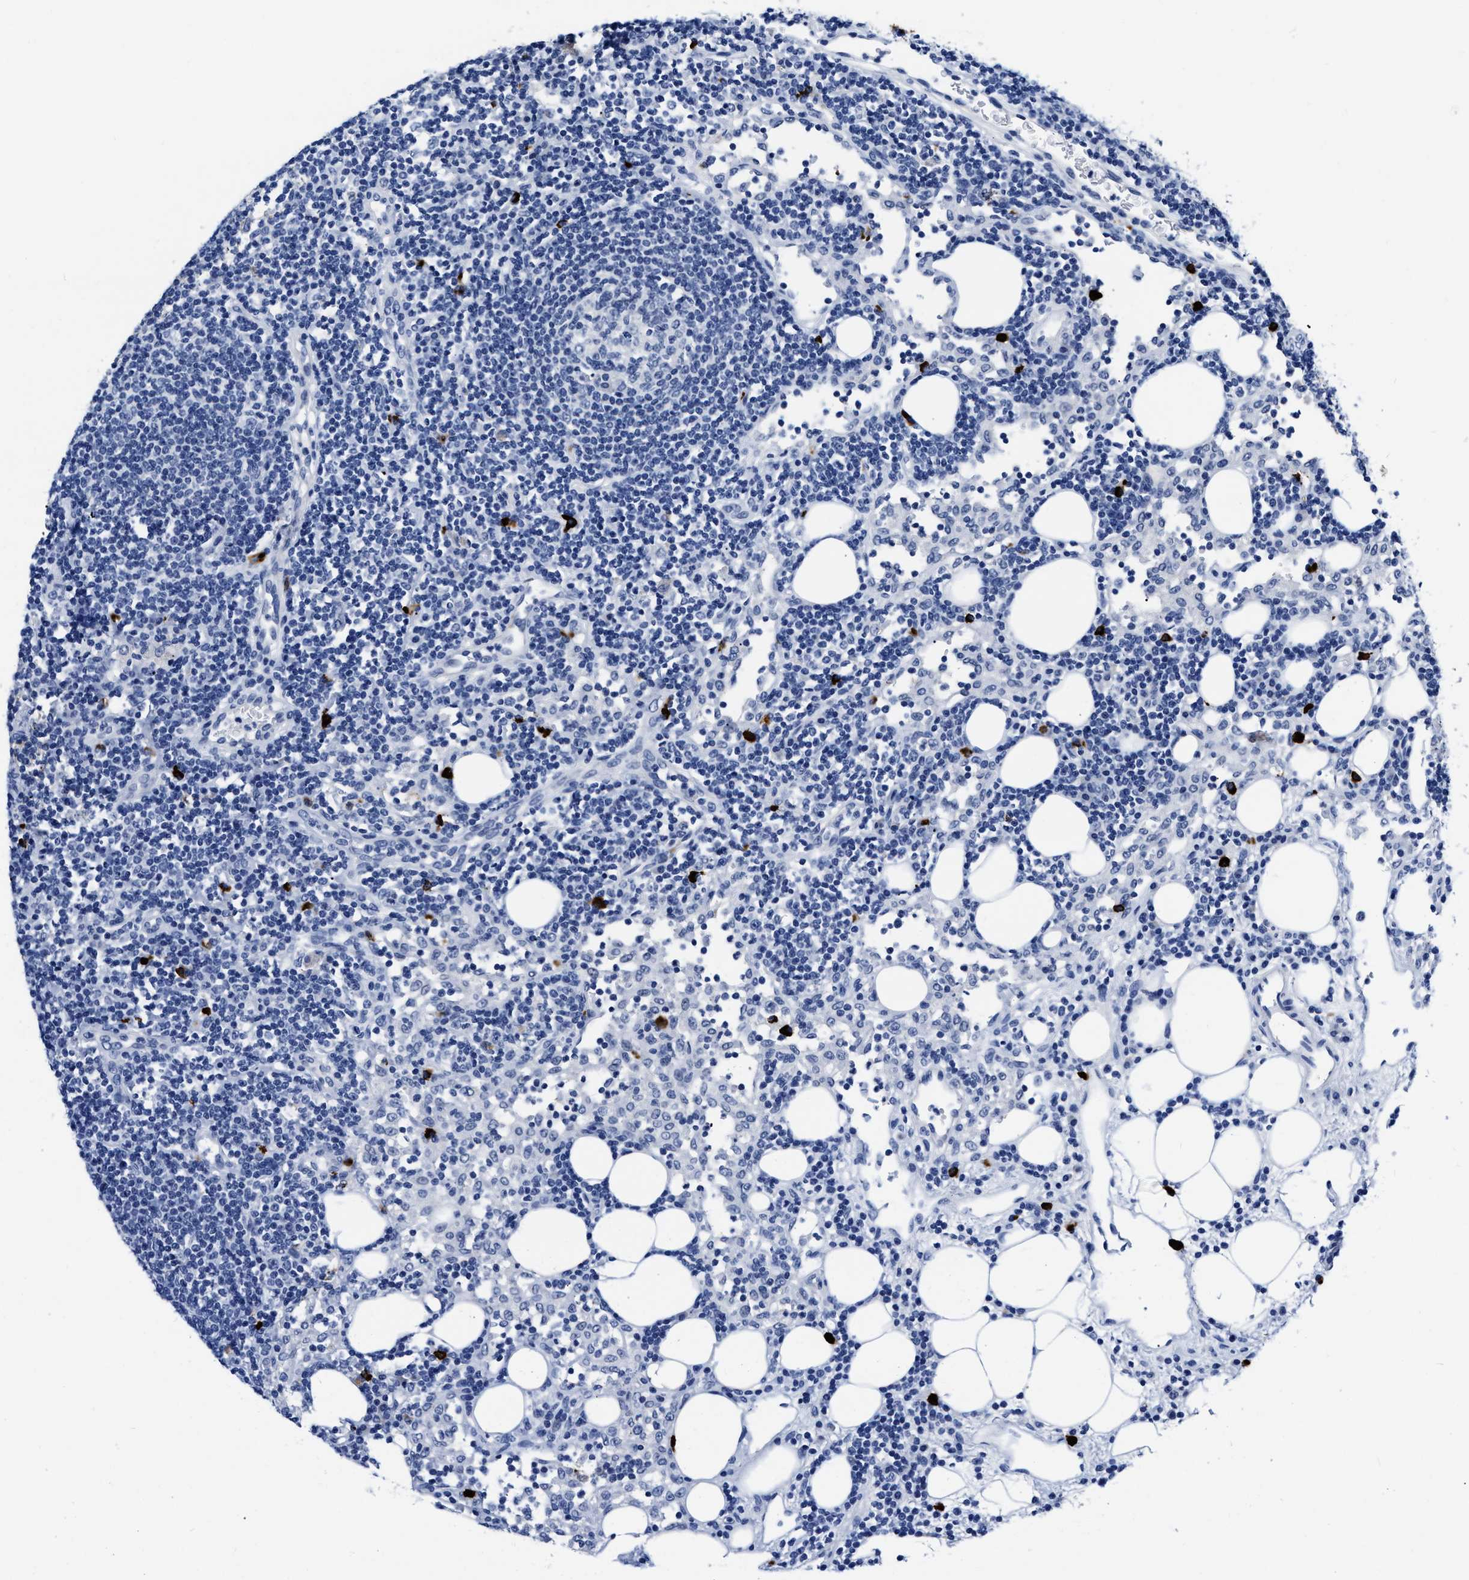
{"staining": {"intensity": "negative", "quantity": "none", "location": "none"}, "tissue": "lymph node", "cell_type": "Germinal center cells", "image_type": "normal", "snomed": [{"axis": "morphology", "description": "Normal tissue, NOS"}, {"axis": "morphology", "description": "Carcinoid, malignant, NOS"}, {"axis": "topography", "description": "Lymph node"}], "caption": "This is an immunohistochemistry image of benign lymph node. There is no staining in germinal center cells.", "gene": "CER1", "patient": {"sex": "male", "age": 47}}